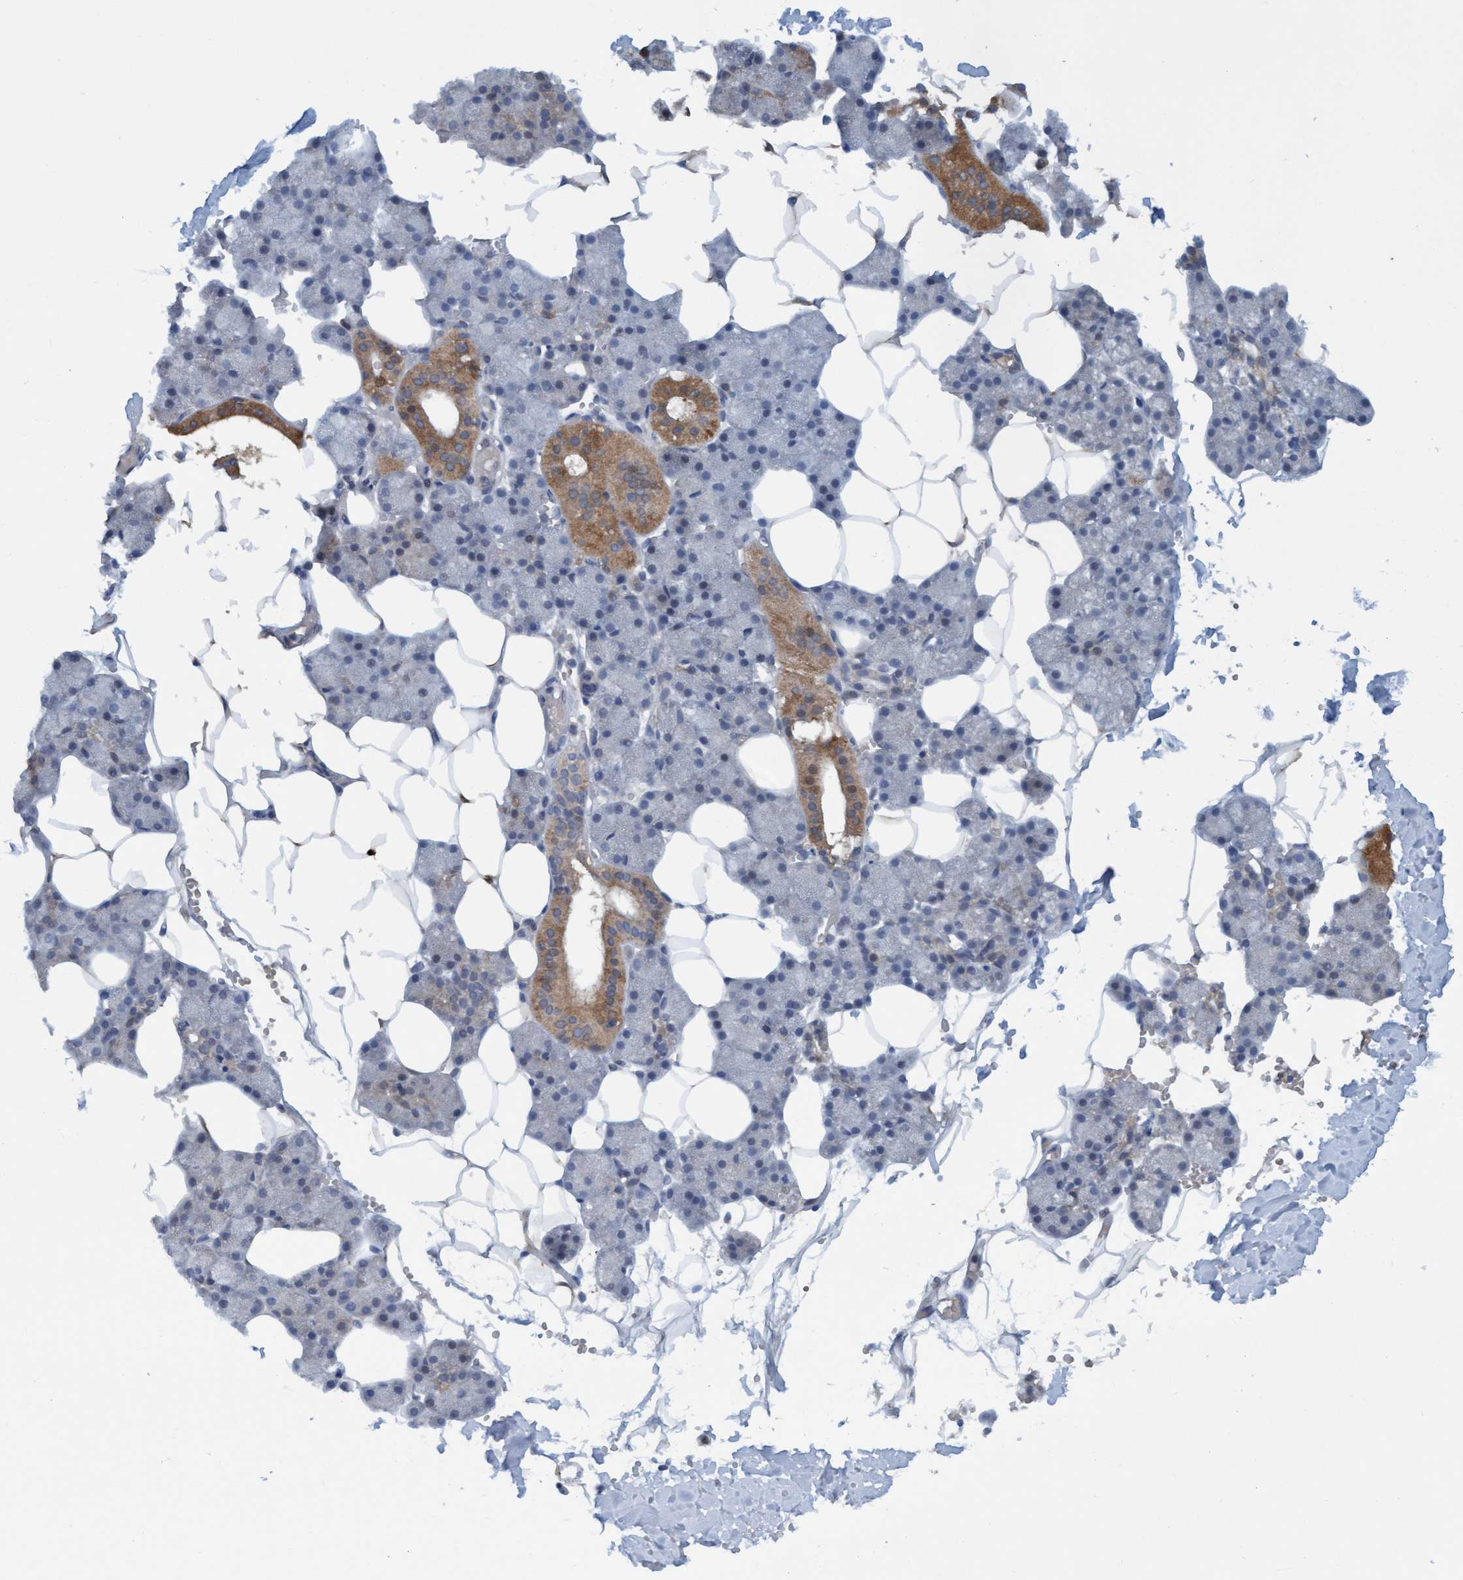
{"staining": {"intensity": "moderate", "quantity": "<25%", "location": "cytoplasmic/membranous"}, "tissue": "salivary gland", "cell_type": "Glandular cells", "image_type": "normal", "snomed": [{"axis": "morphology", "description": "Normal tissue, NOS"}, {"axis": "topography", "description": "Salivary gland"}], "caption": "A histopathology image of human salivary gland stained for a protein demonstrates moderate cytoplasmic/membranous brown staining in glandular cells. The staining was performed using DAB to visualize the protein expression in brown, while the nuclei were stained in blue with hematoxylin (Magnification: 20x).", "gene": "KLHL25", "patient": {"sex": "male", "age": 62}}